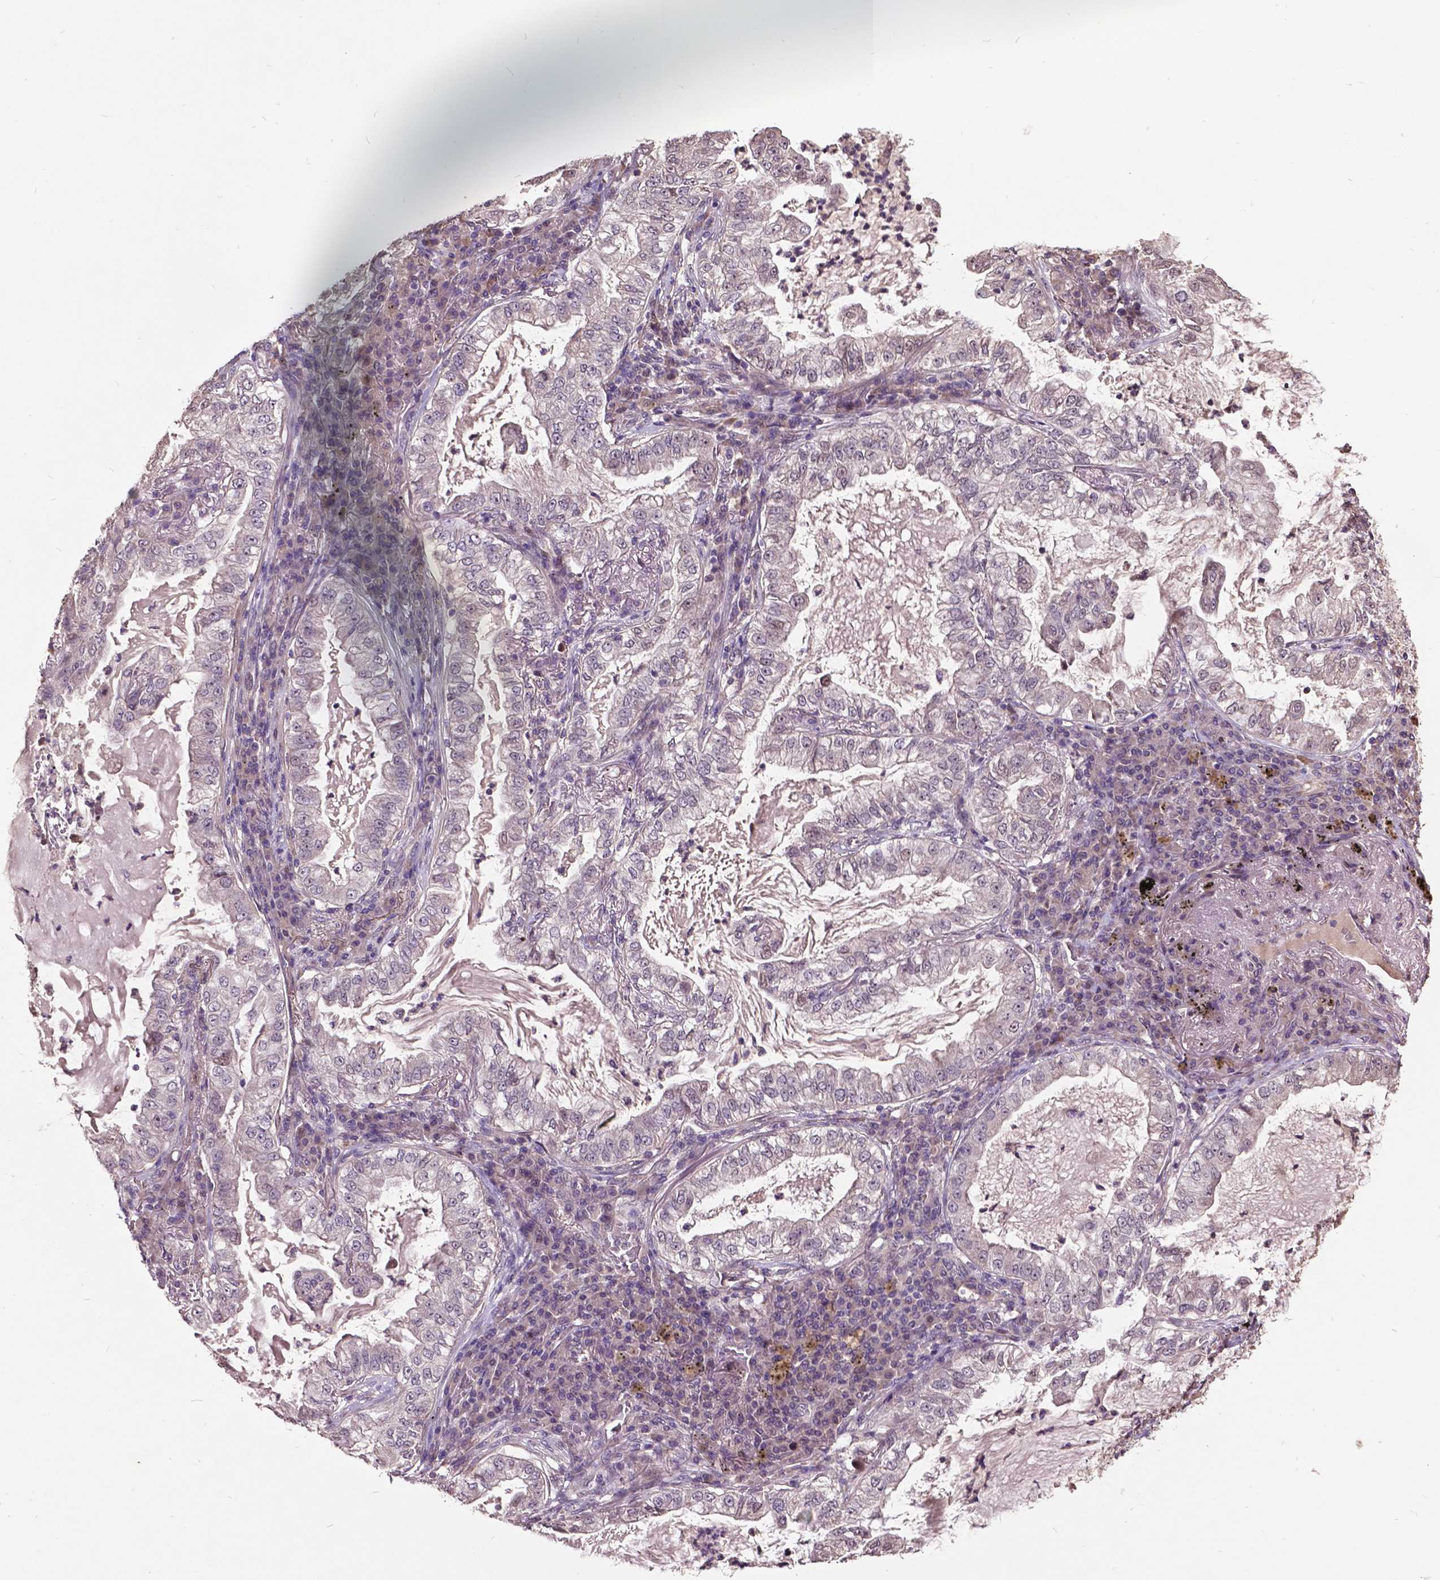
{"staining": {"intensity": "negative", "quantity": "none", "location": "none"}, "tissue": "lung cancer", "cell_type": "Tumor cells", "image_type": "cancer", "snomed": [{"axis": "morphology", "description": "Adenocarcinoma, NOS"}, {"axis": "topography", "description": "Lung"}], "caption": "This is an IHC photomicrograph of human lung cancer (adenocarcinoma). There is no expression in tumor cells.", "gene": "AP1S3", "patient": {"sex": "female", "age": 73}}